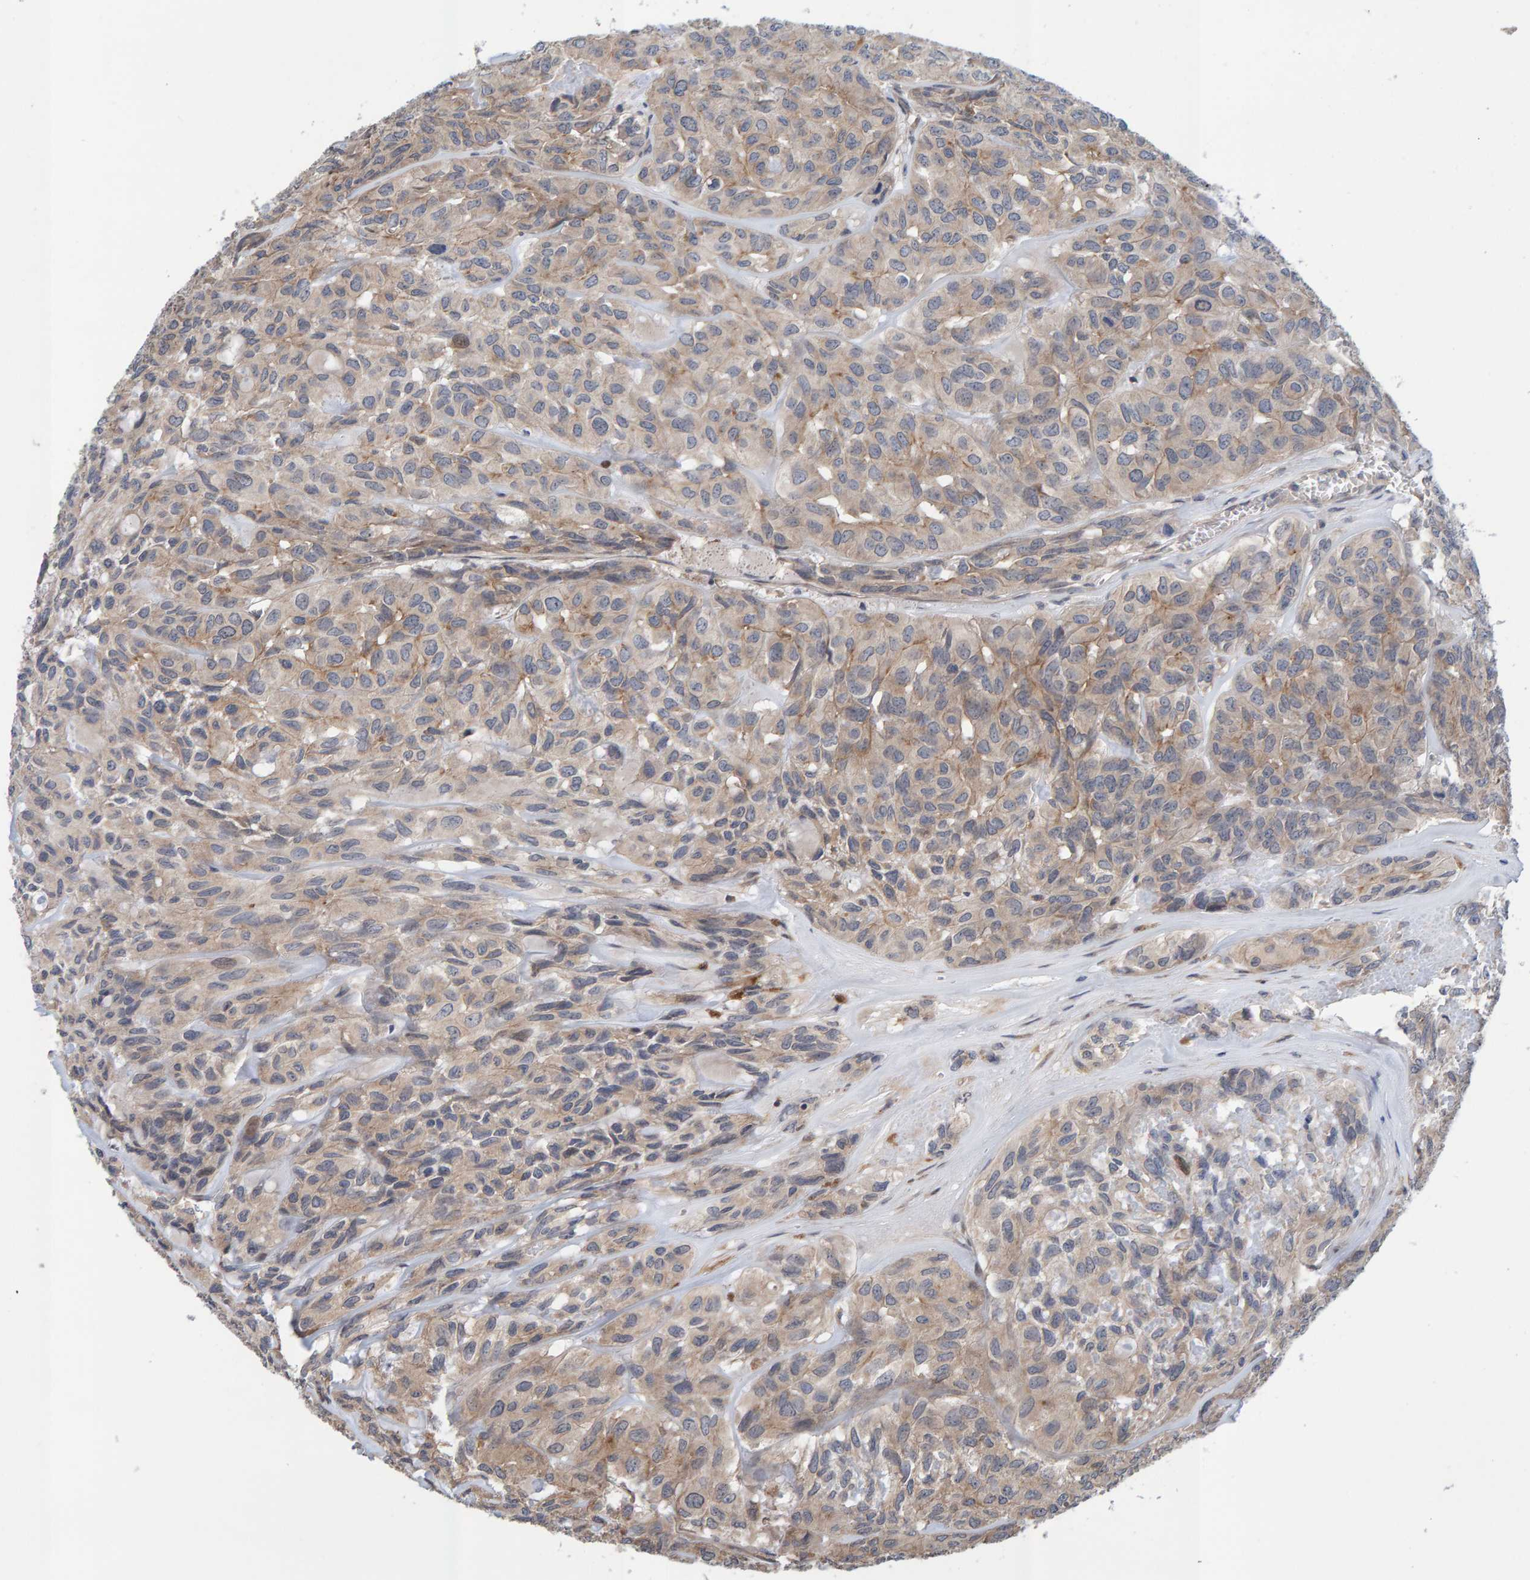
{"staining": {"intensity": "weak", "quantity": ">75%", "location": "cytoplasmic/membranous"}, "tissue": "head and neck cancer", "cell_type": "Tumor cells", "image_type": "cancer", "snomed": [{"axis": "morphology", "description": "Adenocarcinoma, NOS"}, {"axis": "topography", "description": "Salivary gland, NOS"}, {"axis": "topography", "description": "Head-Neck"}], "caption": "Protein expression analysis of human head and neck adenocarcinoma reveals weak cytoplasmic/membranous expression in about >75% of tumor cells. Using DAB (brown) and hematoxylin (blue) stains, captured at high magnification using brightfield microscopy.", "gene": "LRSAM1", "patient": {"sex": "female", "age": 76}}